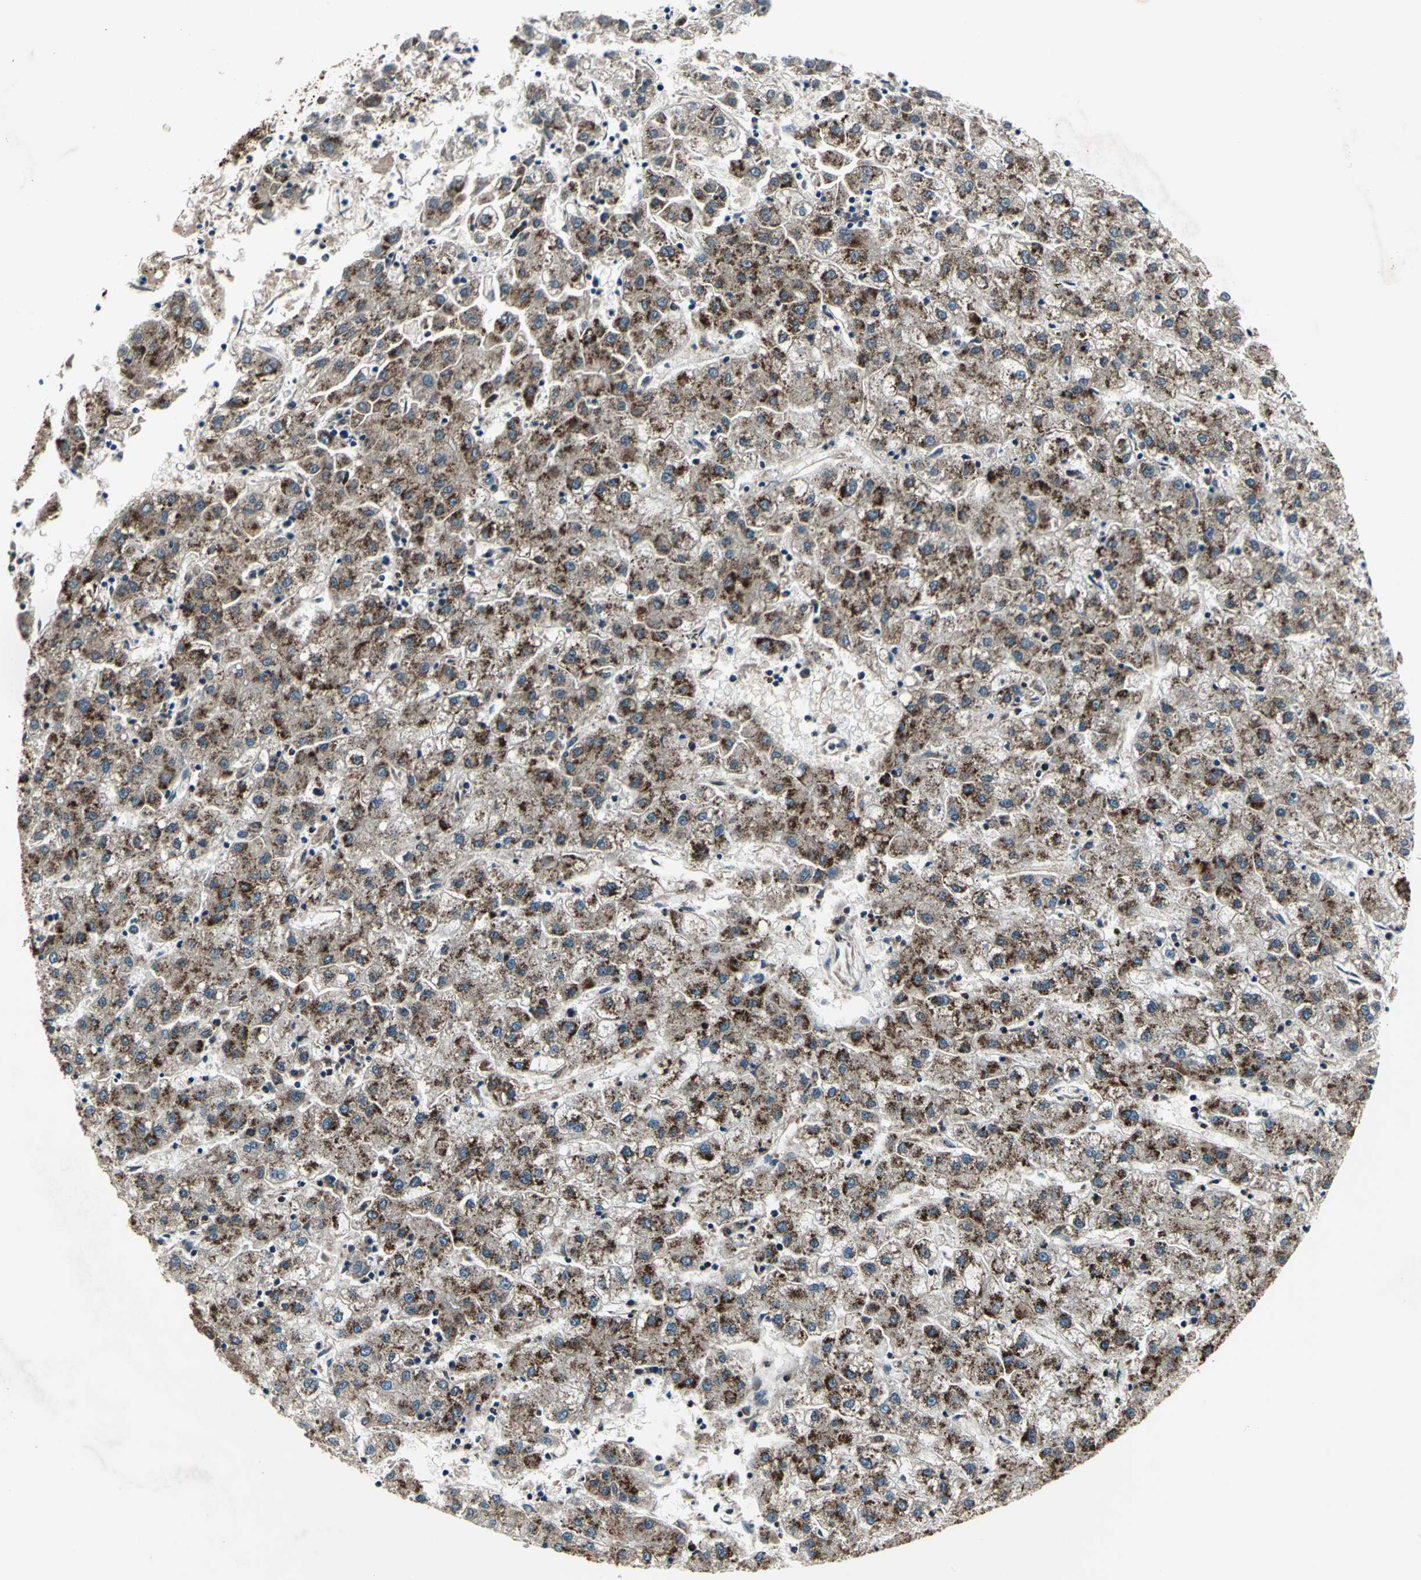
{"staining": {"intensity": "strong", "quantity": "25%-75%", "location": "cytoplasmic/membranous"}, "tissue": "liver cancer", "cell_type": "Tumor cells", "image_type": "cancer", "snomed": [{"axis": "morphology", "description": "Carcinoma, Hepatocellular, NOS"}, {"axis": "topography", "description": "Liver"}], "caption": "Liver hepatocellular carcinoma stained with immunohistochemistry reveals strong cytoplasmic/membranous staining in about 25%-75% of tumor cells. (DAB IHC, brown staining for protein, blue staining for nuclei).", "gene": "AATF", "patient": {"sex": "male", "age": 72}}